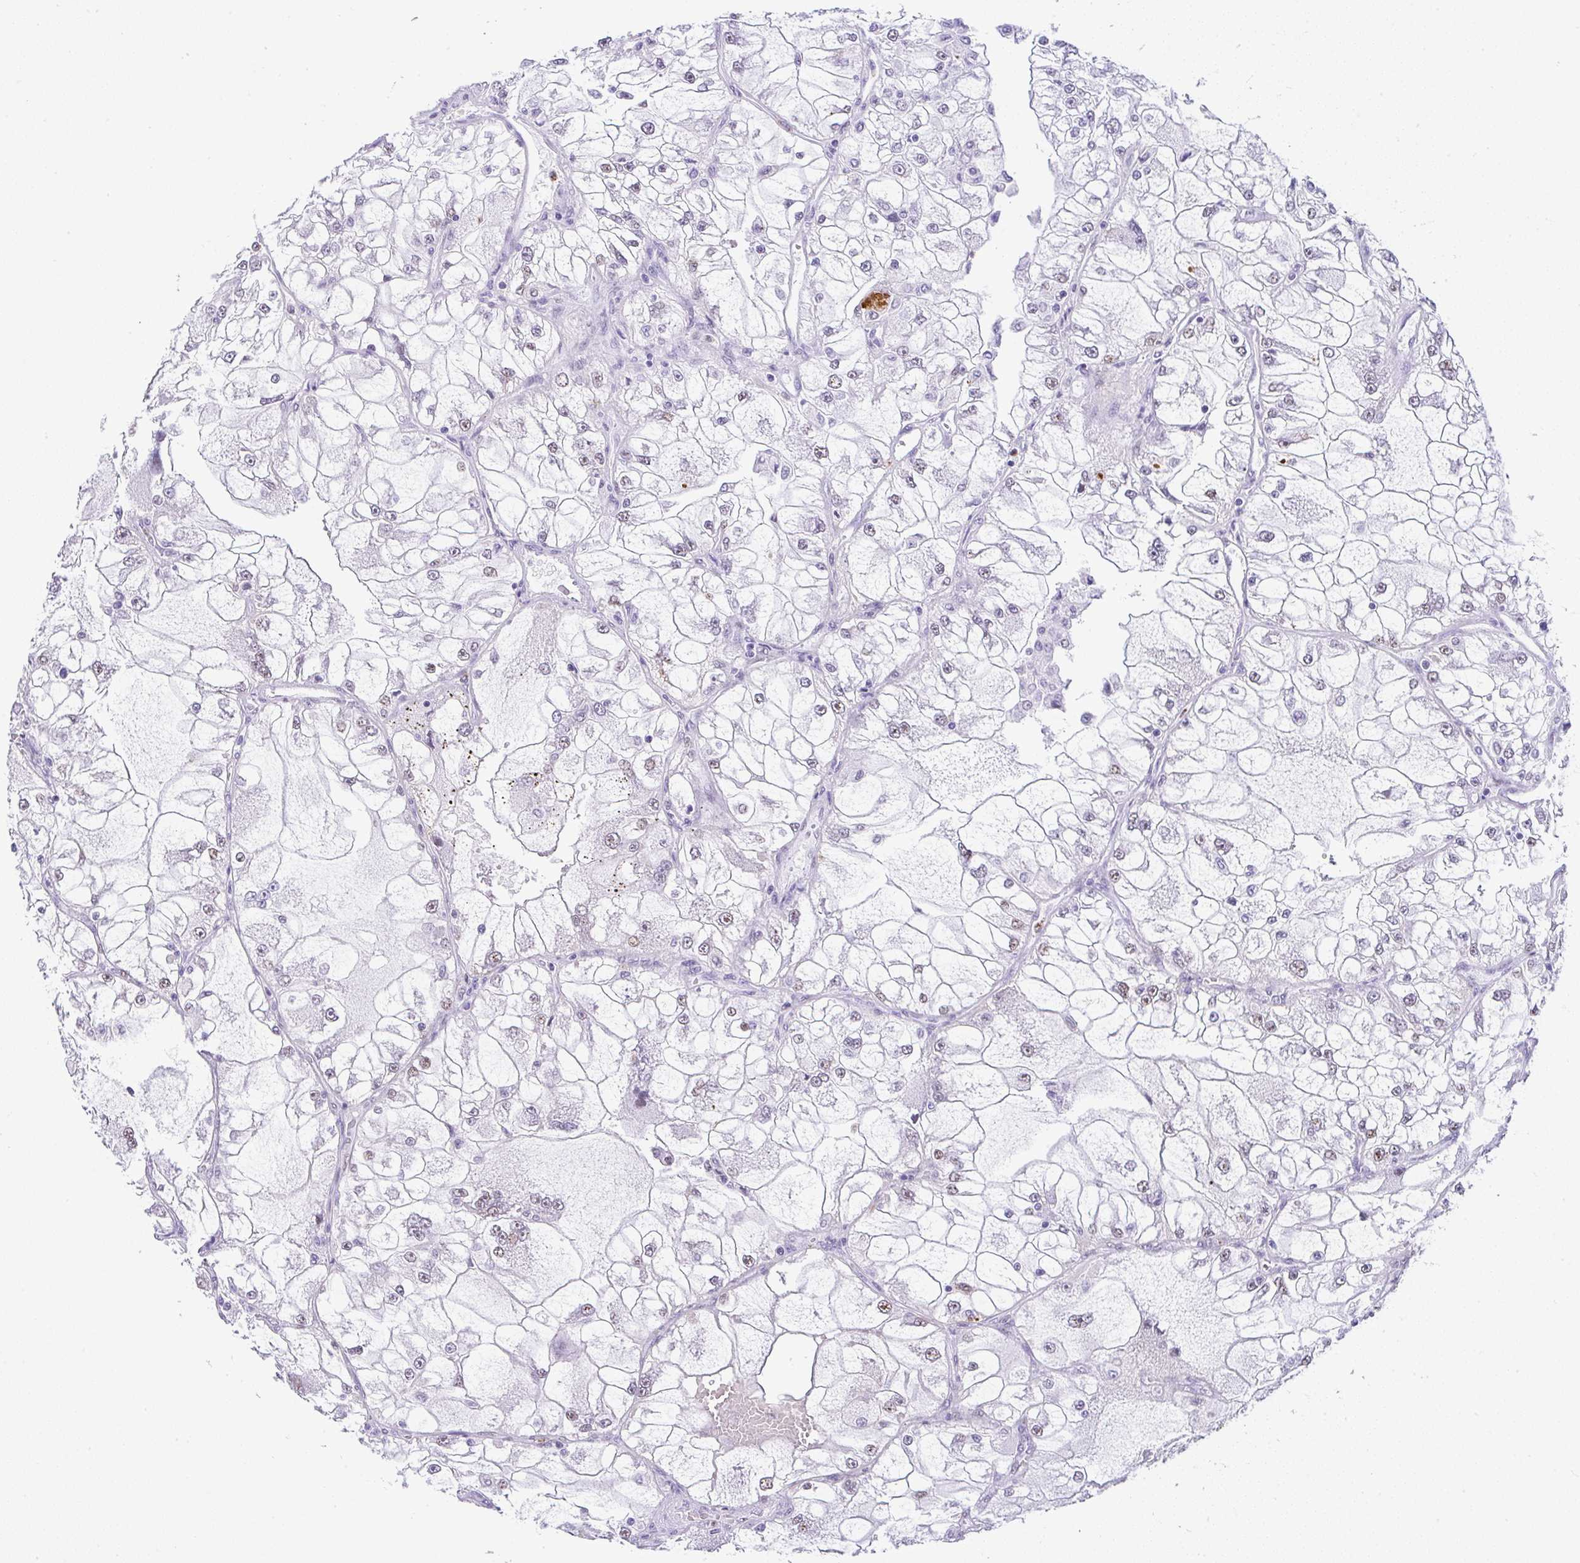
{"staining": {"intensity": "weak", "quantity": "<25%", "location": "nuclear"}, "tissue": "renal cancer", "cell_type": "Tumor cells", "image_type": "cancer", "snomed": [{"axis": "morphology", "description": "Adenocarcinoma, NOS"}, {"axis": "topography", "description": "Kidney"}], "caption": "Renal cancer stained for a protein using immunohistochemistry (IHC) shows no expression tumor cells.", "gene": "NR1D2", "patient": {"sex": "female", "age": 72}}